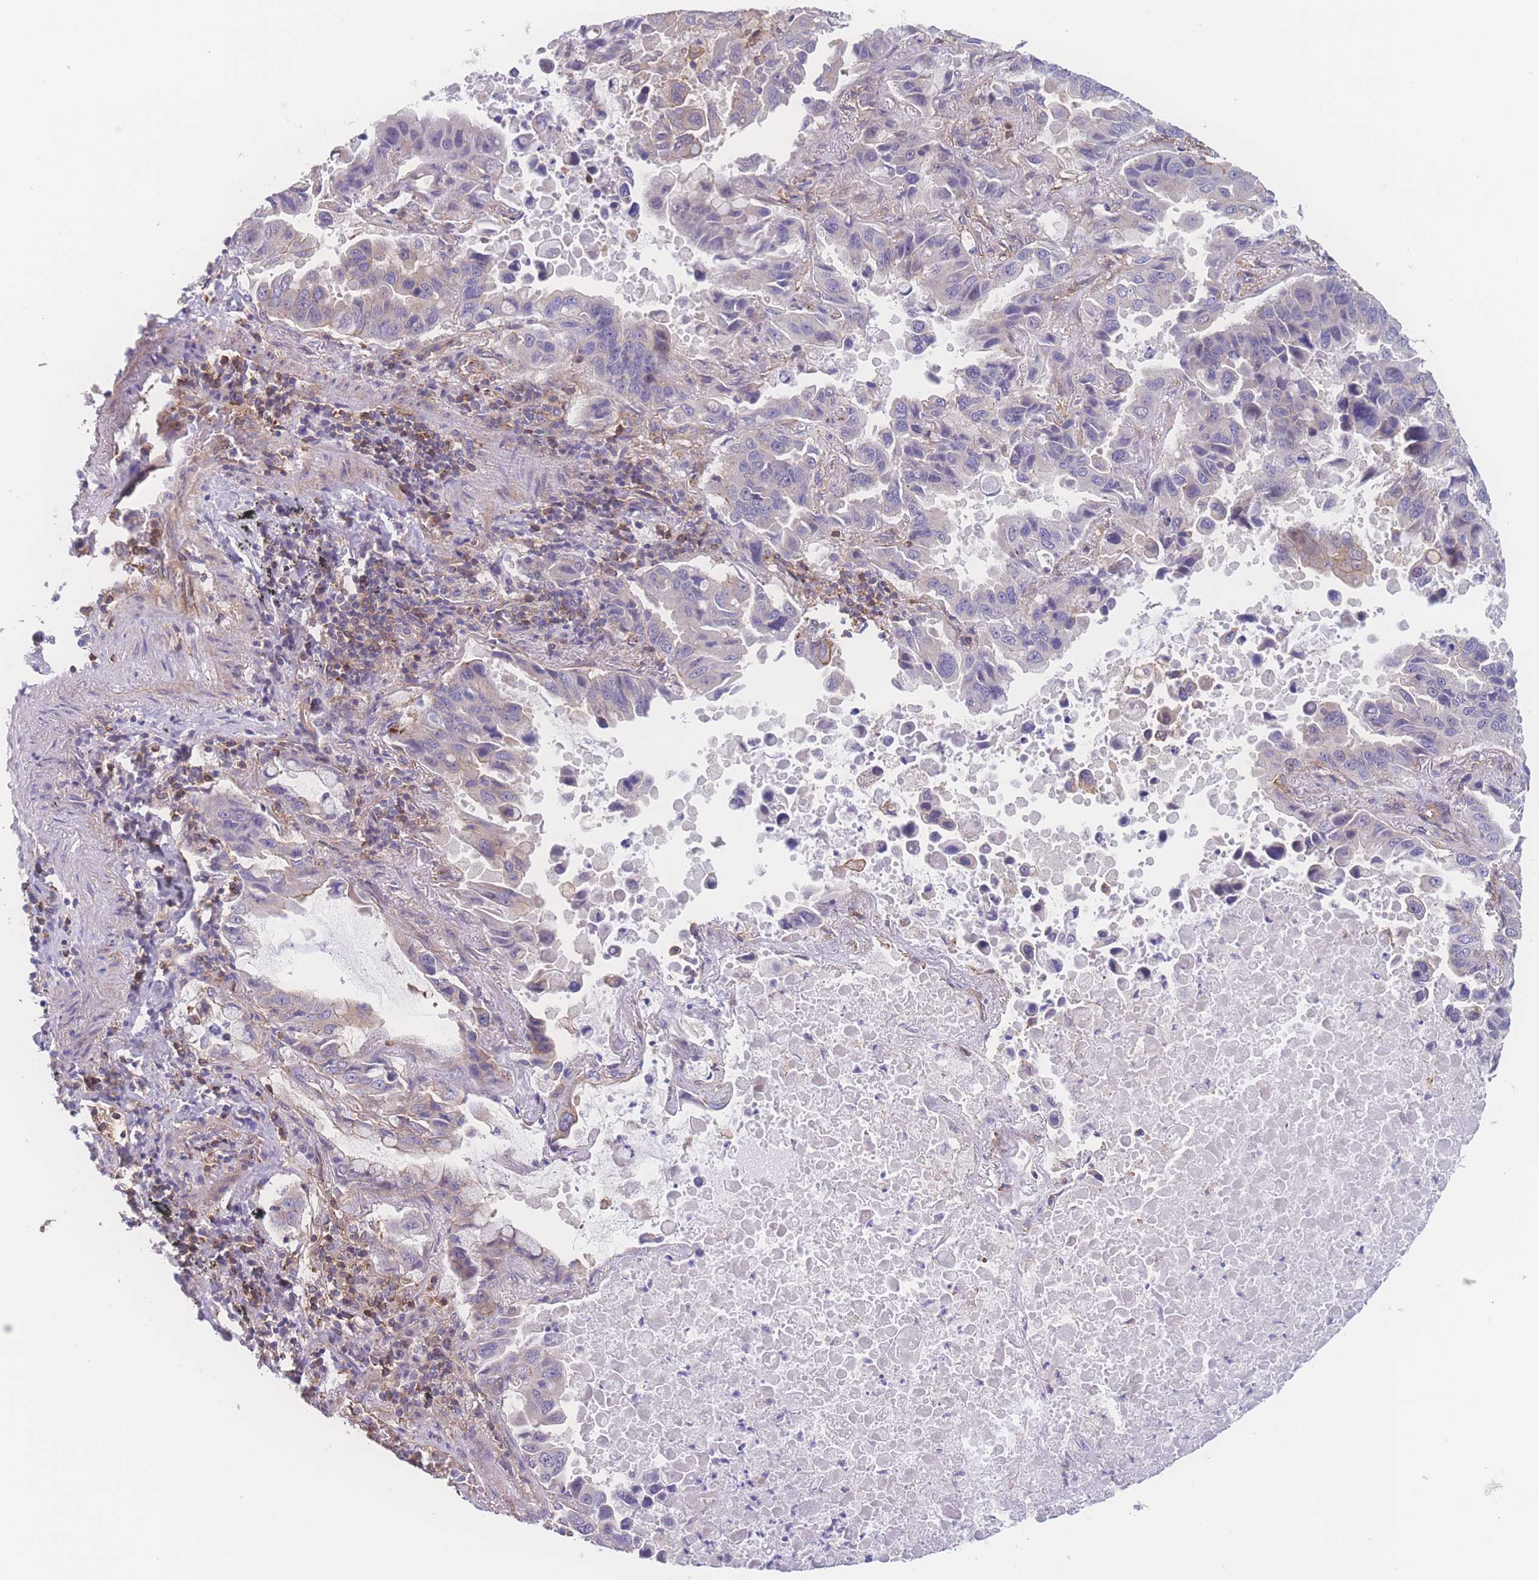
{"staining": {"intensity": "negative", "quantity": "none", "location": "none"}, "tissue": "lung cancer", "cell_type": "Tumor cells", "image_type": "cancer", "snomed": [{"axis": "morphology", "description": "Adenocarcinoma, NOS"}, {"axis": "topography", "description": "Lung"}], "caption": "Immunohistochemical staining of lung cancer shows no significant positivity in tumor cells.", "gene": "CFAP97", "patient": {"sex": "male", "age": 64}}